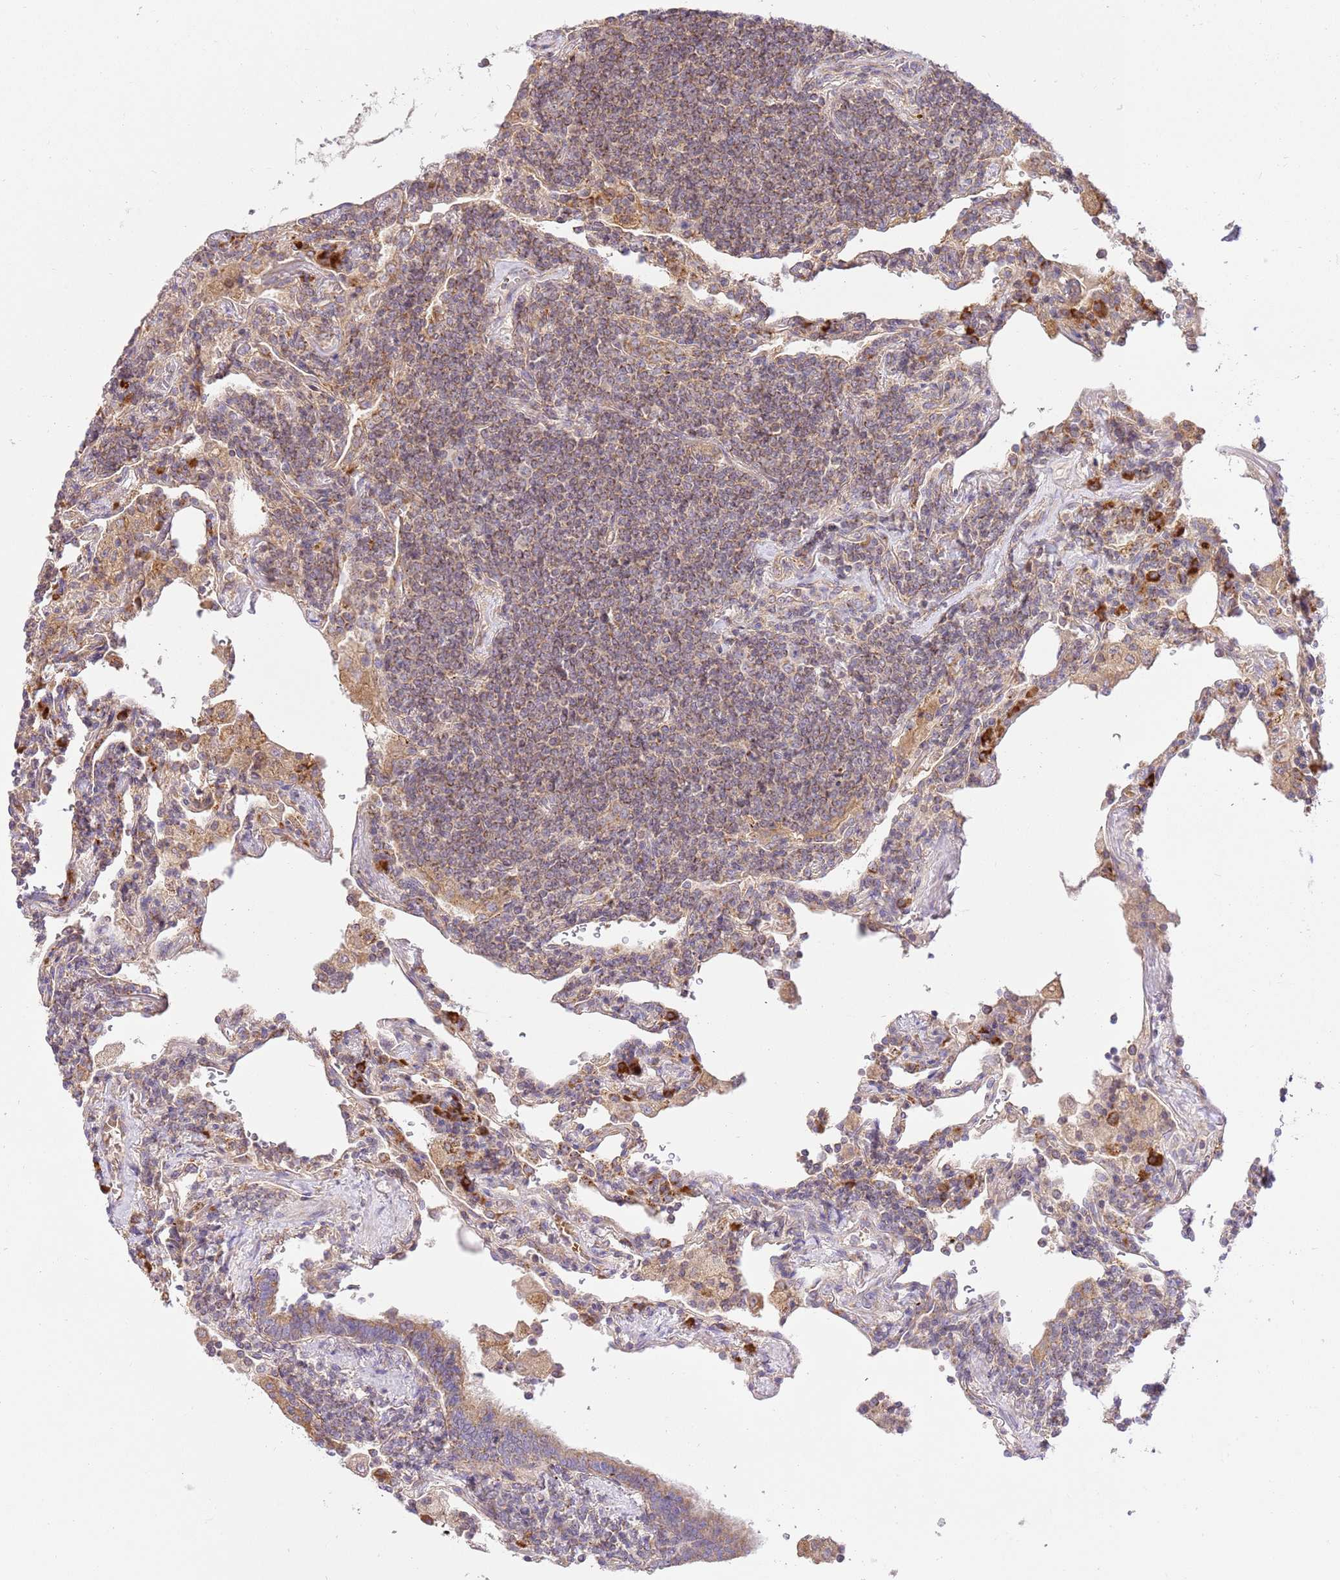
{"staining": {"intensity": "moderate", "quantity": ">75%", "location": "cytoplasmic/membranous"}, "tissue": "lymphoma", "cell_type": "Tumor cells", "image_type": "cancer", "snomed": [{"axis": "morphology", "description": "Malignant lymphoma, non-Hodgkin's type, Low grade"}, {"axis": "topography", "description": "Lung"}], "caption": "The immunohistochemical stain shows moderate cytoplasmic/membranous positivity in tumor cells of malignant lymphoma, non-Hodgkin's type (low-grade) tissue. Nuclei are stained in blue.", "gene": "SPATA2L", "patient": {"sex": "female", "age": 71}}